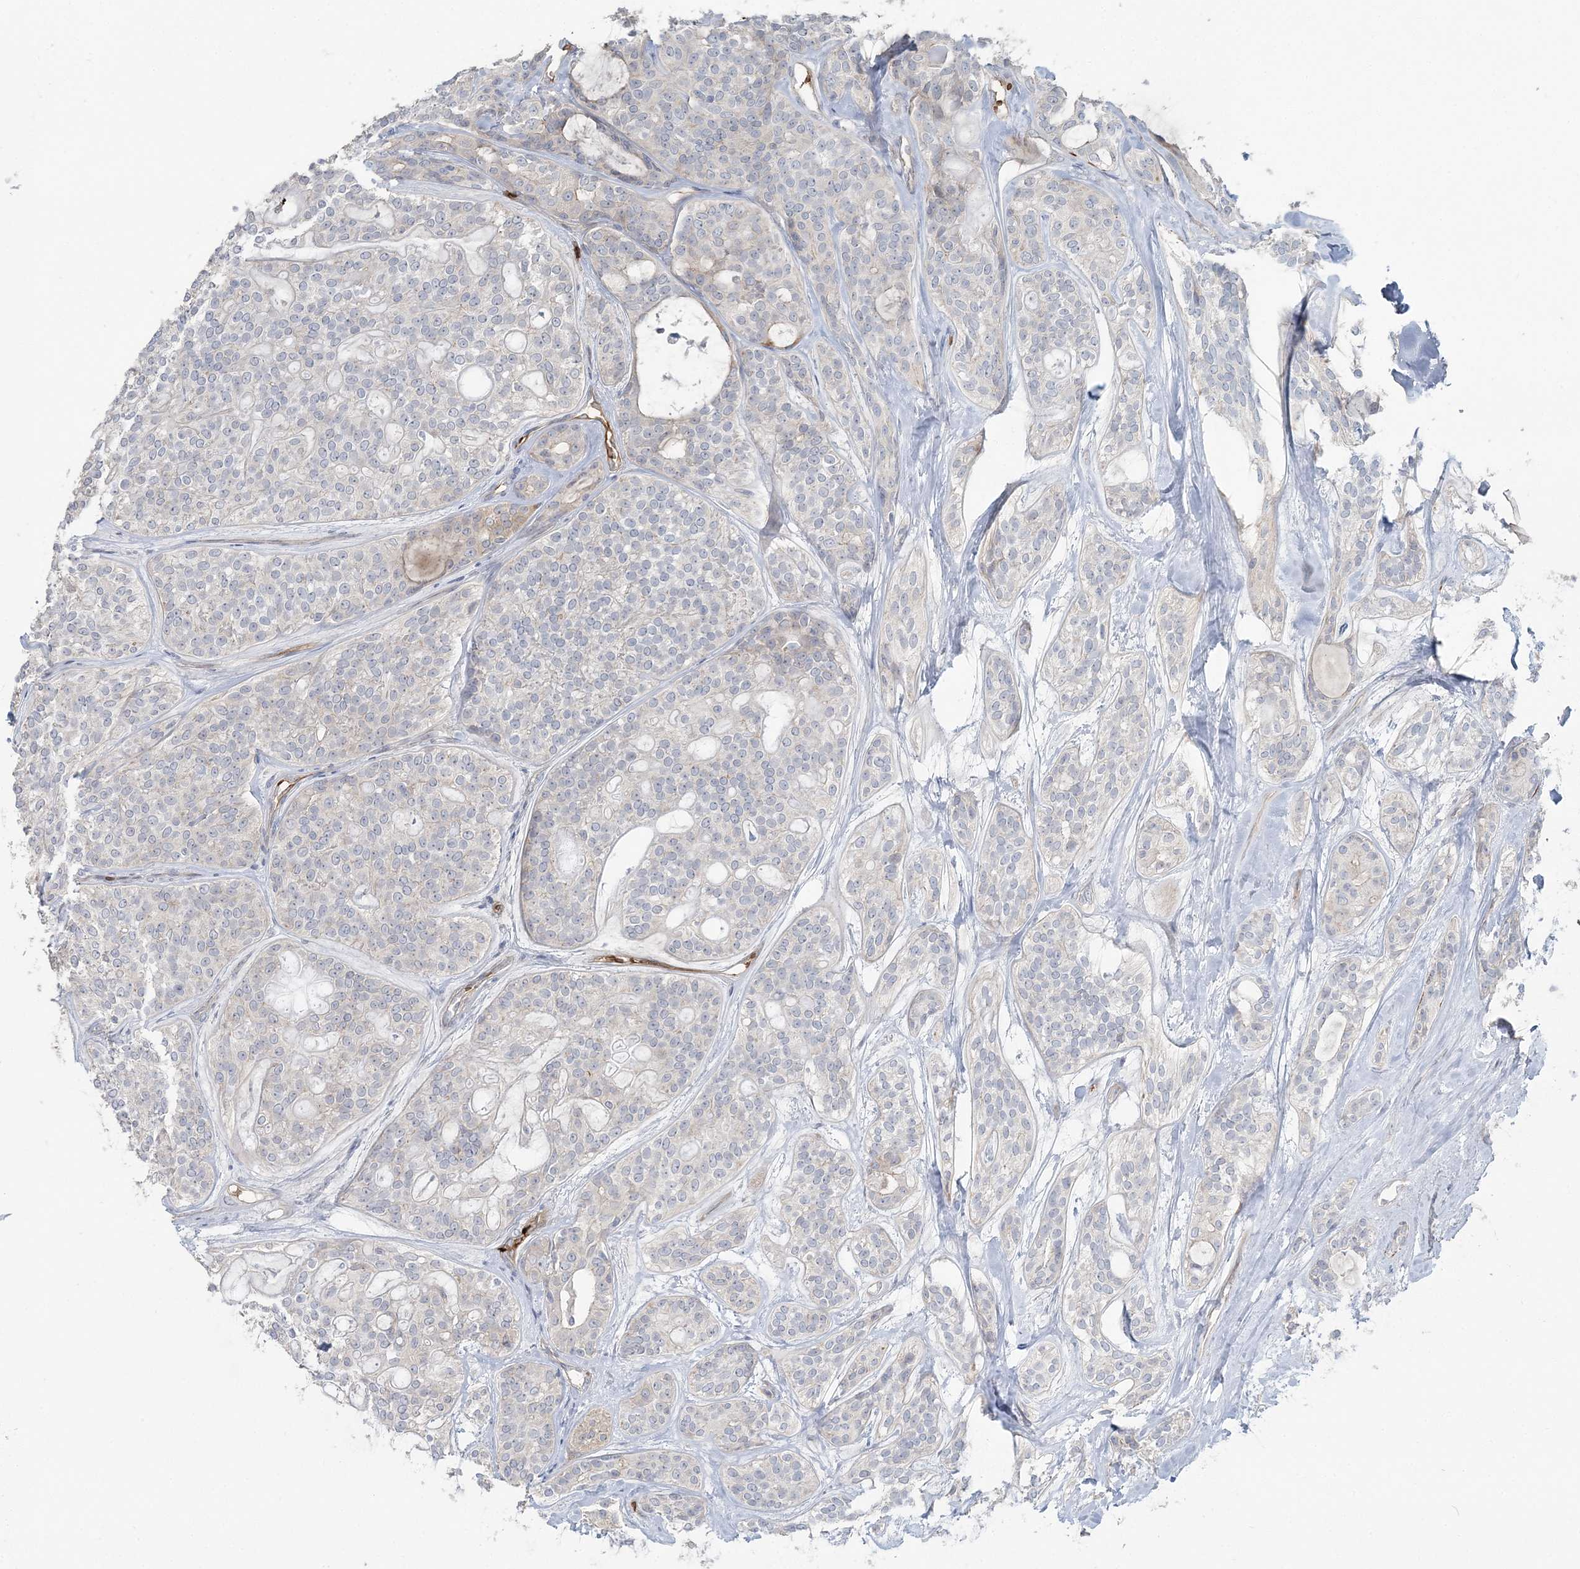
{"staining": {"intensity": "negative", "quantity": "none", "location": "none"}, "tissue": "head and neck cancer", "cell_type": "Tumor cells", "image_type": "cancer", "snomed": [{"axis": "morphology", "description": "Adenocarcinoma, NOS"}, {"axis": "topography", "description": "Head-Neck"}], "caption": "An immunohistochemistry micrograph of adenocarcinoma (head and neck) is shown. There is no staining in tumor cells of adenocarcinoma (head and neck). (Brightfield microscopy of DAB (3,3'-diaminobenzidine) IHC at high magnification).", "gene": "SERINC1", "patient": {"sex": "male", "age": 66}}